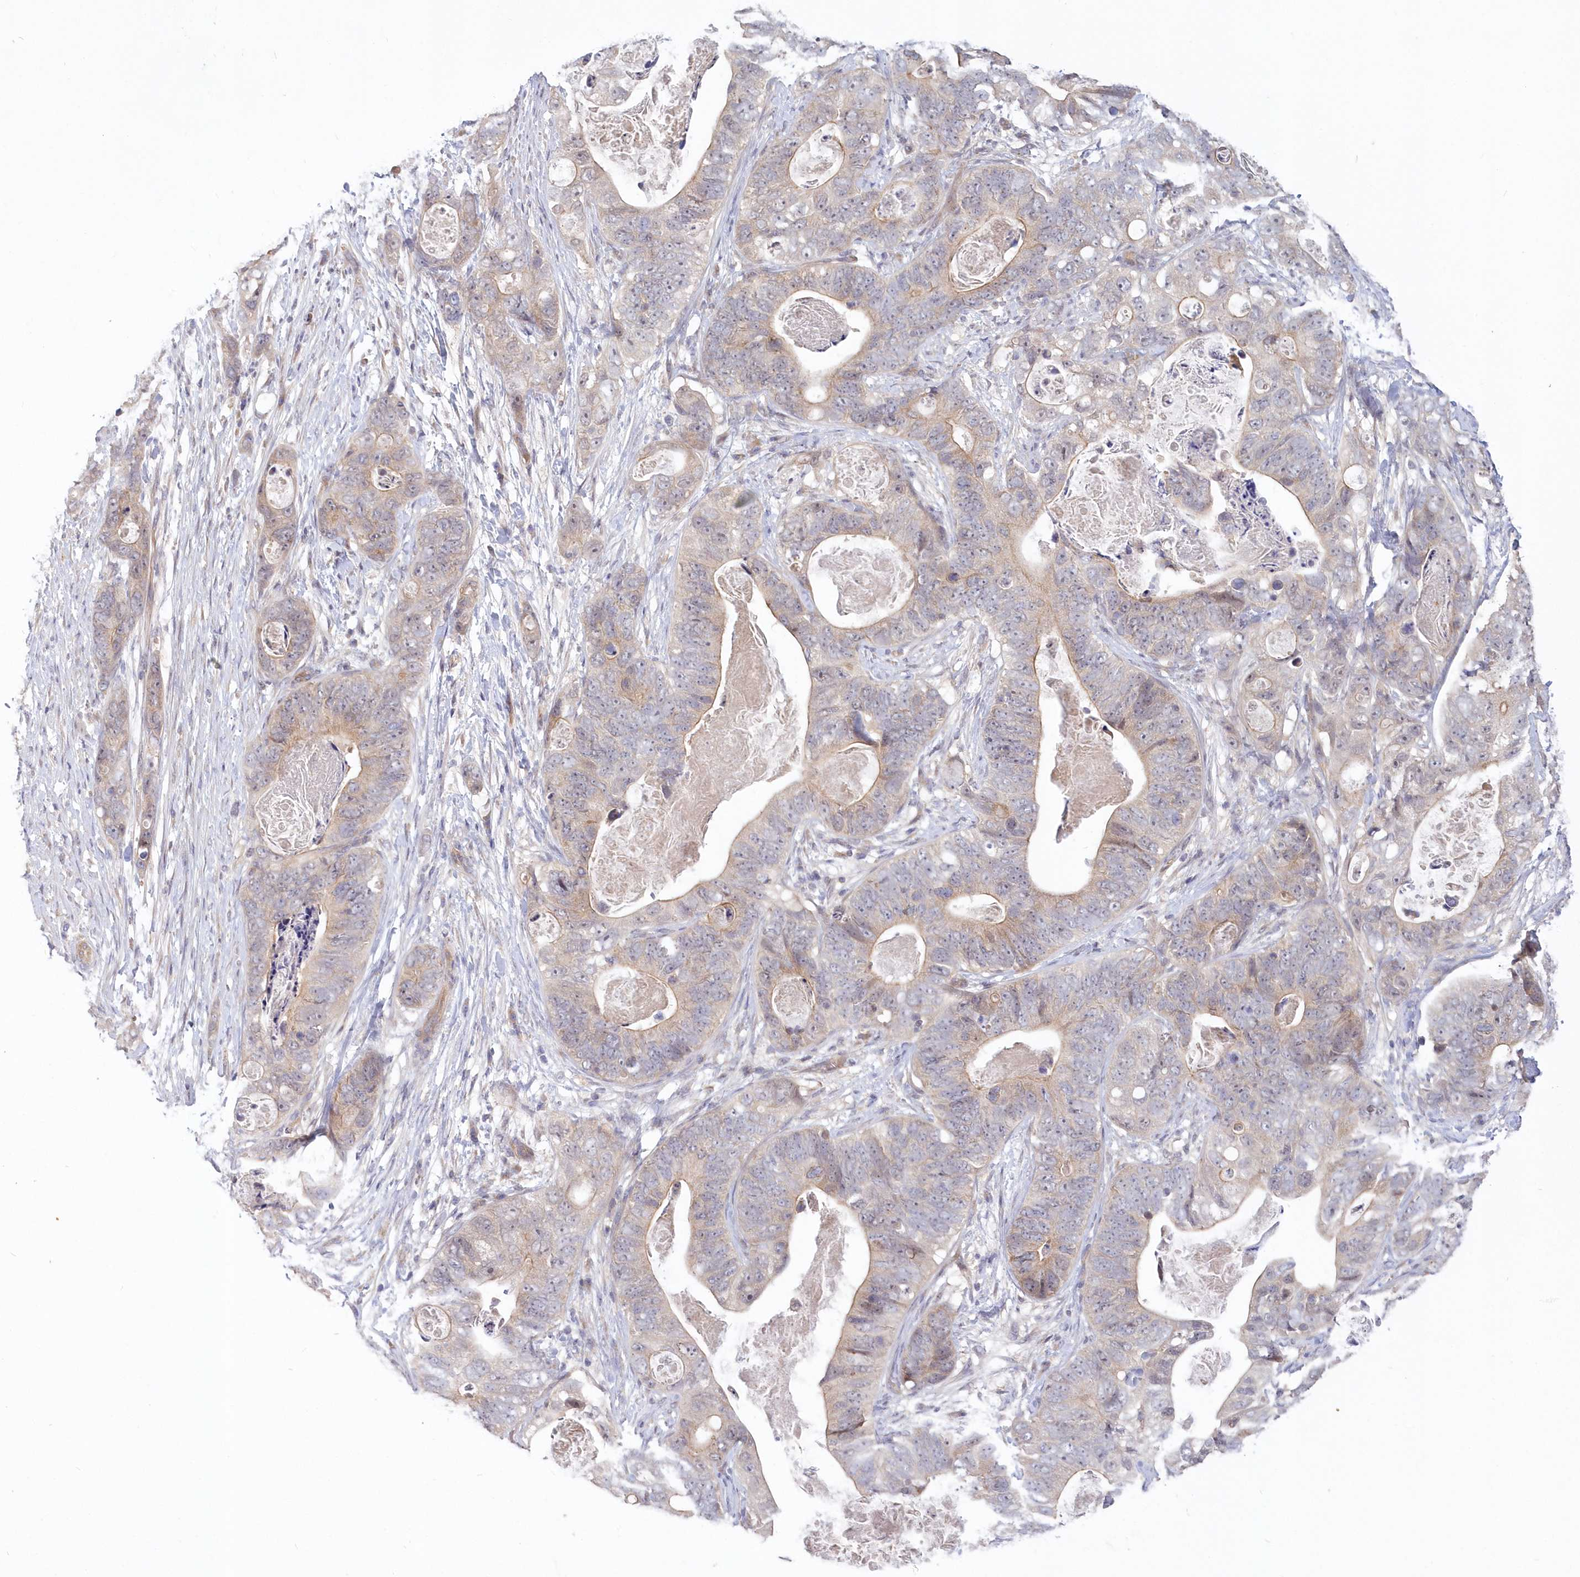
{"staining": {"intensity": "weak", "quantity": "<25%", "location": "cytoplasmic/membranous"}, "tissue": "stomach cancer", "cell_type": "Tumor cells", "image_type": "cancer", "snomed": [{"axis": "morphology", "description": "Adenocarcinoma, NOS"}, {"axis": "topography", "description": "Stomach"}], "caption": "Stomach cancer (adenocarcinoma) was stained to show a protein in brown. There is no significant positivity in tumor cells.", "gene": "KATNA1", "patient": {"sex": "female", "age": 89}}